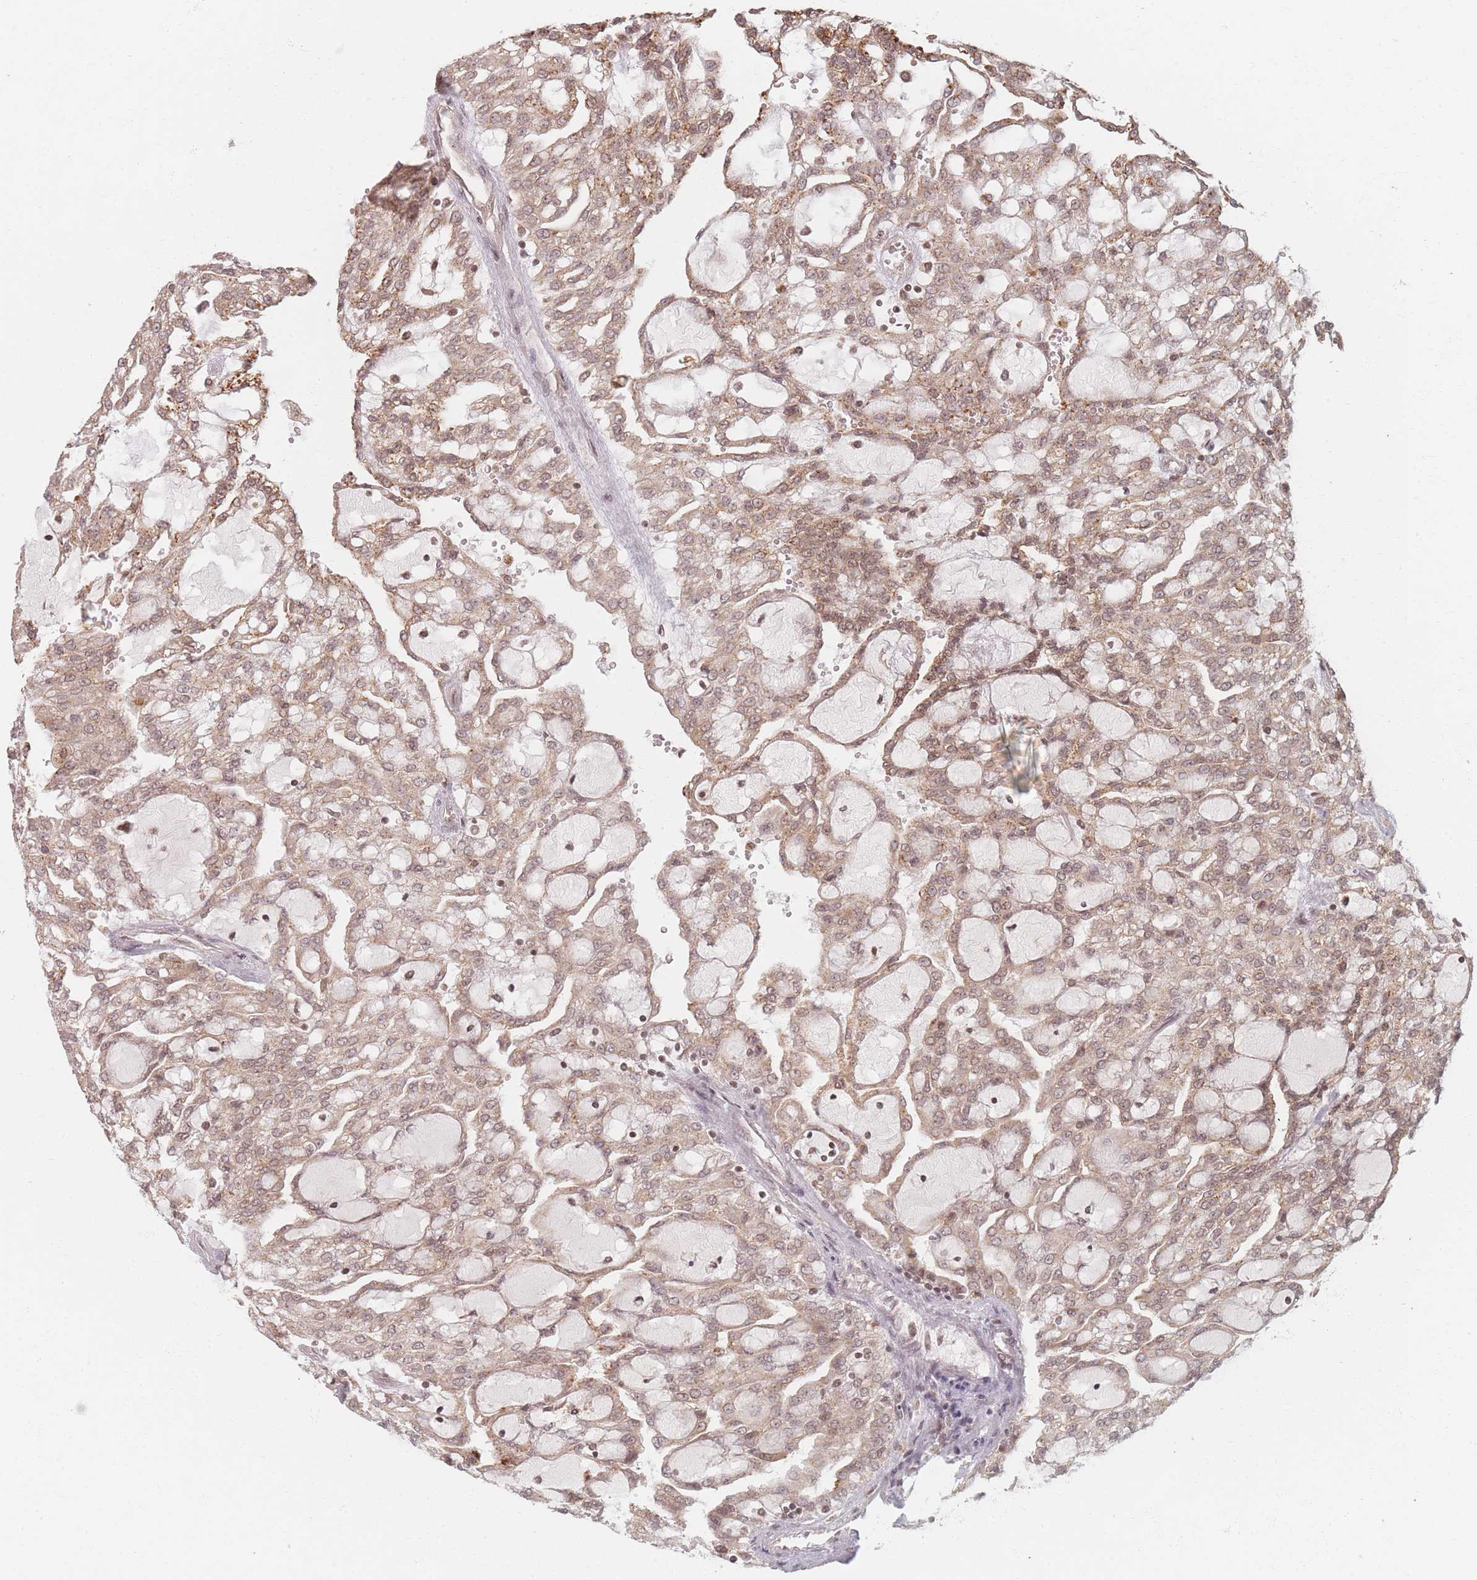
{"staining": {"intensity": "moderate", "quantity": ">75%", "location": "cytoplasmic/membranous,nuclear"}, "tissue": "renal cancer", "cell_type": "Tumor cells", "image_type": "cancer", "snomed": [{"axis": "morphology", "description": "Adenocarcinoma, NOS"}, {"axis": "topography", "description": "Kidney"}], "caption": "Tumor cells display moderate cytoplasmic/membranous and nuclear staining in approximately >75% of cells in adenocarcinoma (renal).", "gene": "SPATA45", "patient": {"sex": "male", "age": 63}}